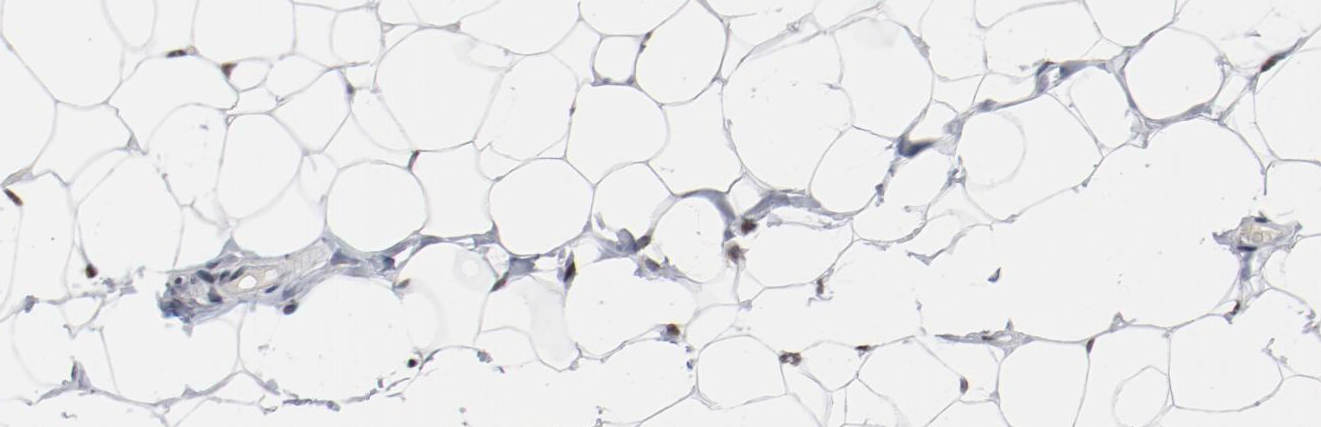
{"staining": {"intensity": "moderate", "quantity": ">75%", "location": "nuclear"}, "tissue": "adipose tissue", "cell_type": "Adipocytes", "image_type": "normal", "snomed": [{"axis": "morphology", "description": "Normal tissue, NOS"}, {"axis": "topography", "description": "Soft tissue"}], "caption": "Approximately >75% of adipocytes in unremarkable adipose tissue show moderate nuclear protein staining as visualized by brown immunohistochemical staining.", "gene": "ARNT", "patient": {"sex": "male", "age": 26}}